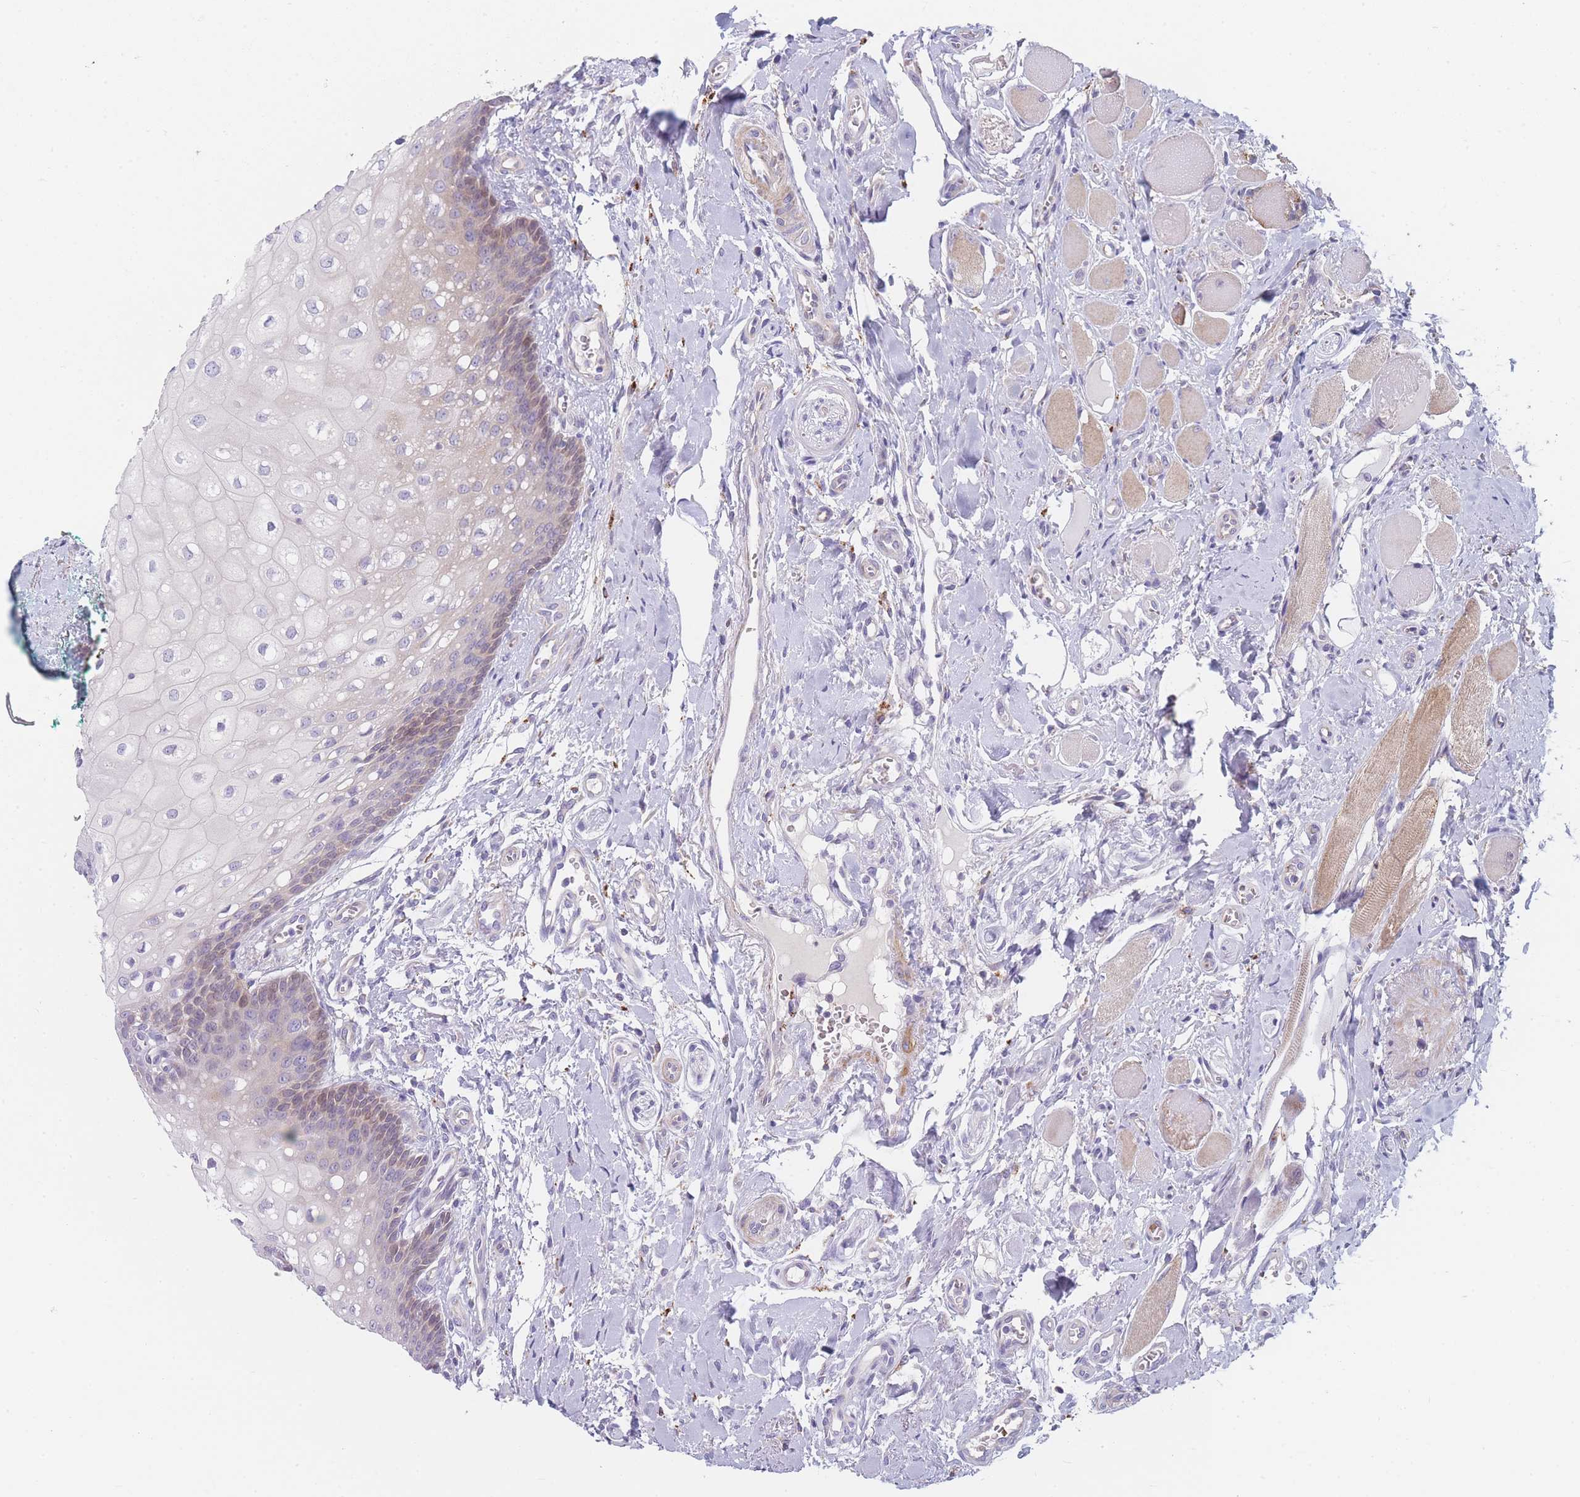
{"staining": {"intensity": "weak", "quantity": "<25%", "location": "cytoplasmic/membranous"}, "tissue": "oral mucosa", "cell_type": "Squamous epithelial cells", "image_type": "normal", "snomed": [{"axis": "morphology", "description": "Normal tissue, NOS"}, {"axis": "morphology", "description": "Squamous cell carcinoma, NOS"}, {"axis": "topography", "description": "Oral tissue"}, {"axis": "topography", "description": "Tounge, NOS"}, {"axis": "topography", "description": "Head-Neck"}], "caption": "Oral mucosa was stained to show a protein in brown. There is no significant positivity in squamous epithelial cells. (Stains: DAB (3,3'-diaminobenzidine) immunohistochemistry with hematoxylin counter stain, Microscopy: brightfield microscopy at high magnification).", "gene": "SMPD4", "patient": {"sex": "male", "age": 79}}